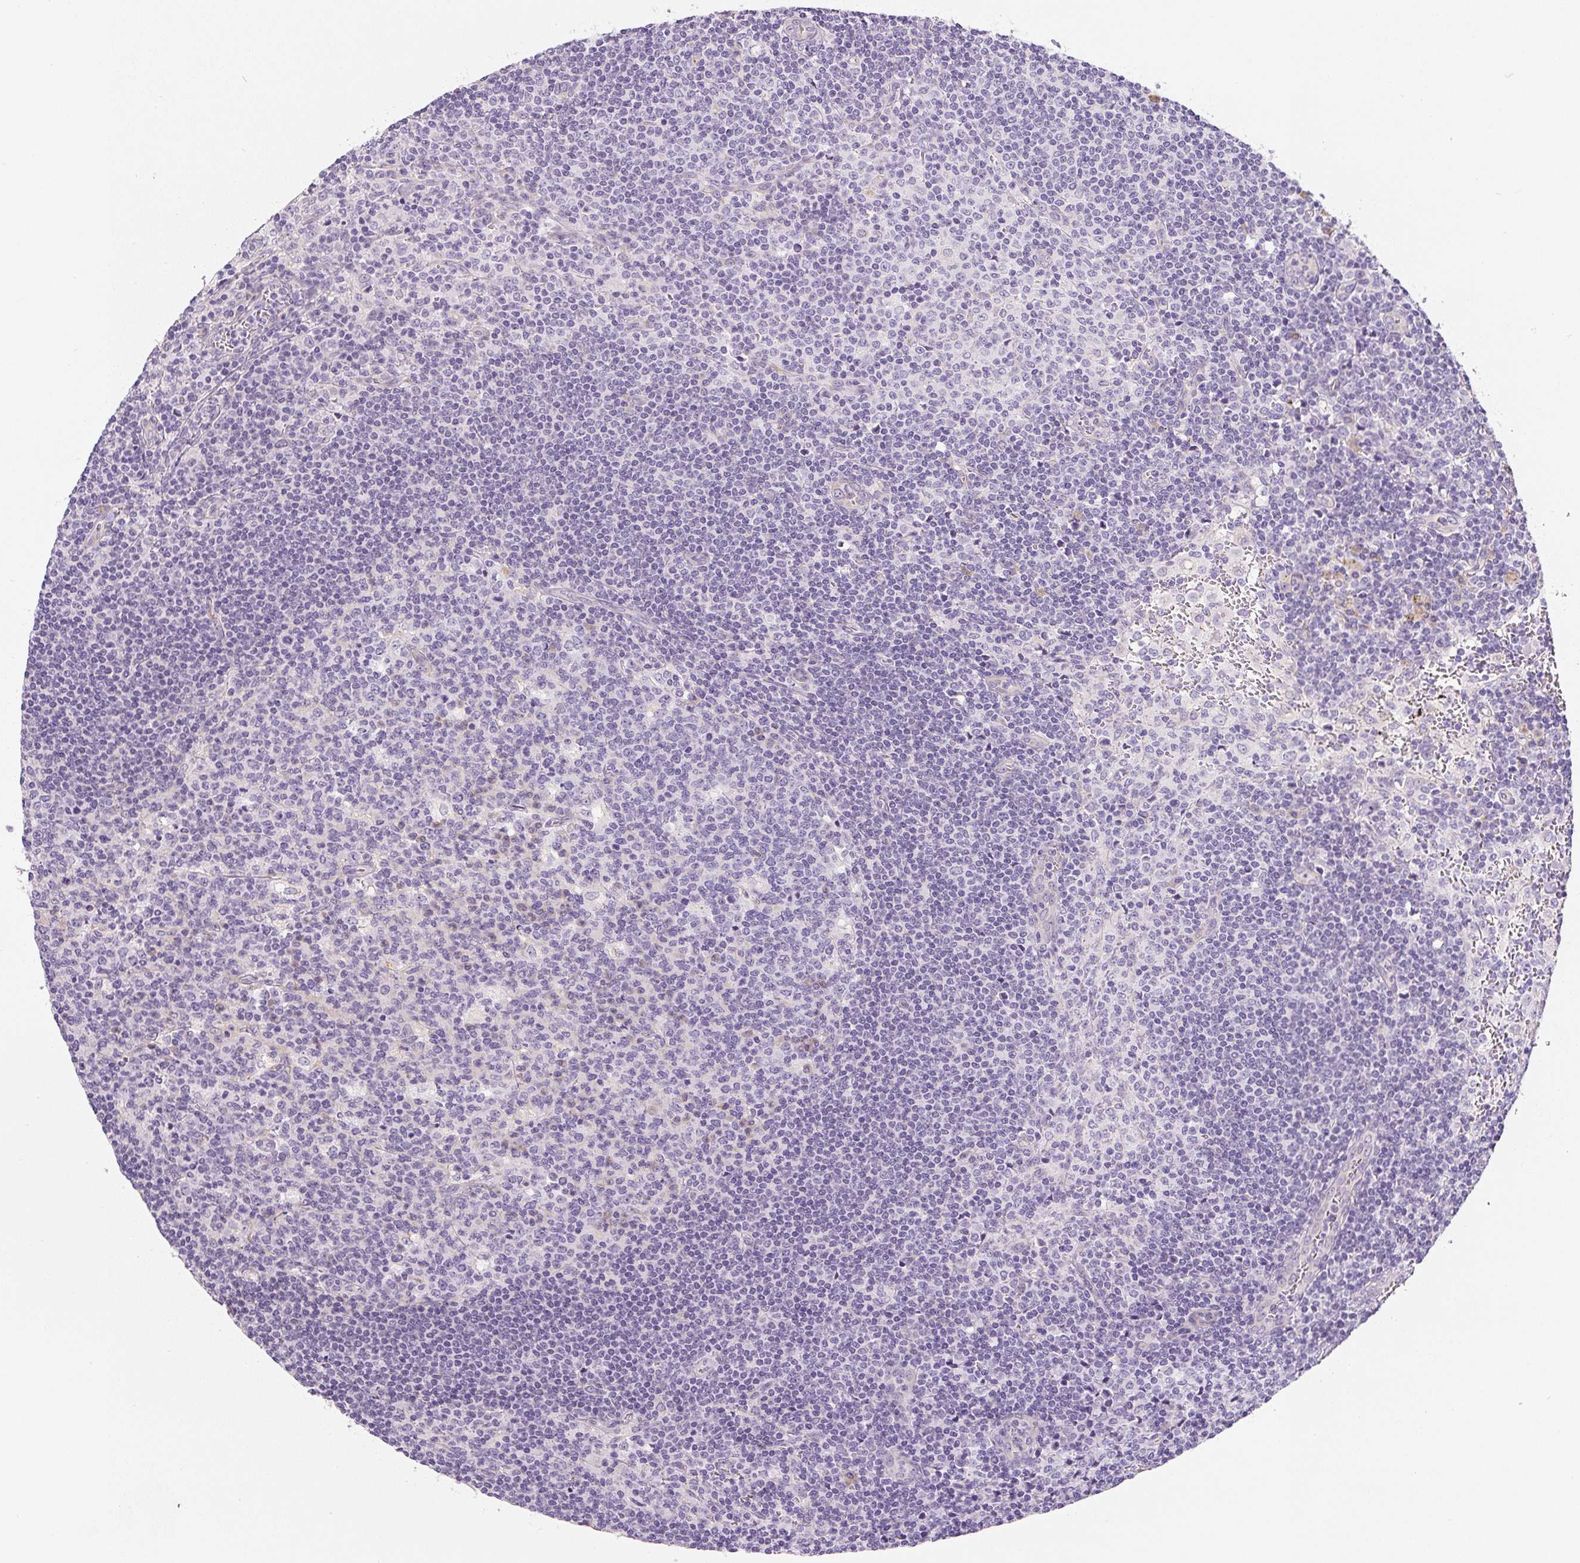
{"staining": {"intensity": "negative", "quantity": "none", "location": "none"}, "tissue": "lymph node", "cell_type": "Germinal center cells", "image_type": "normal", "snomed": [{"axis": "morphology", "description": "Normal tissue, NOS"}, {"axis": "topography", "description": "Lymph node"}], "caption": "Immunohistochemical staining of normal lymph node exhibits no significant positivity in germinal center cells.", "gene": "PWWP3B", "patient": {"sex": "female", "age": 45}}